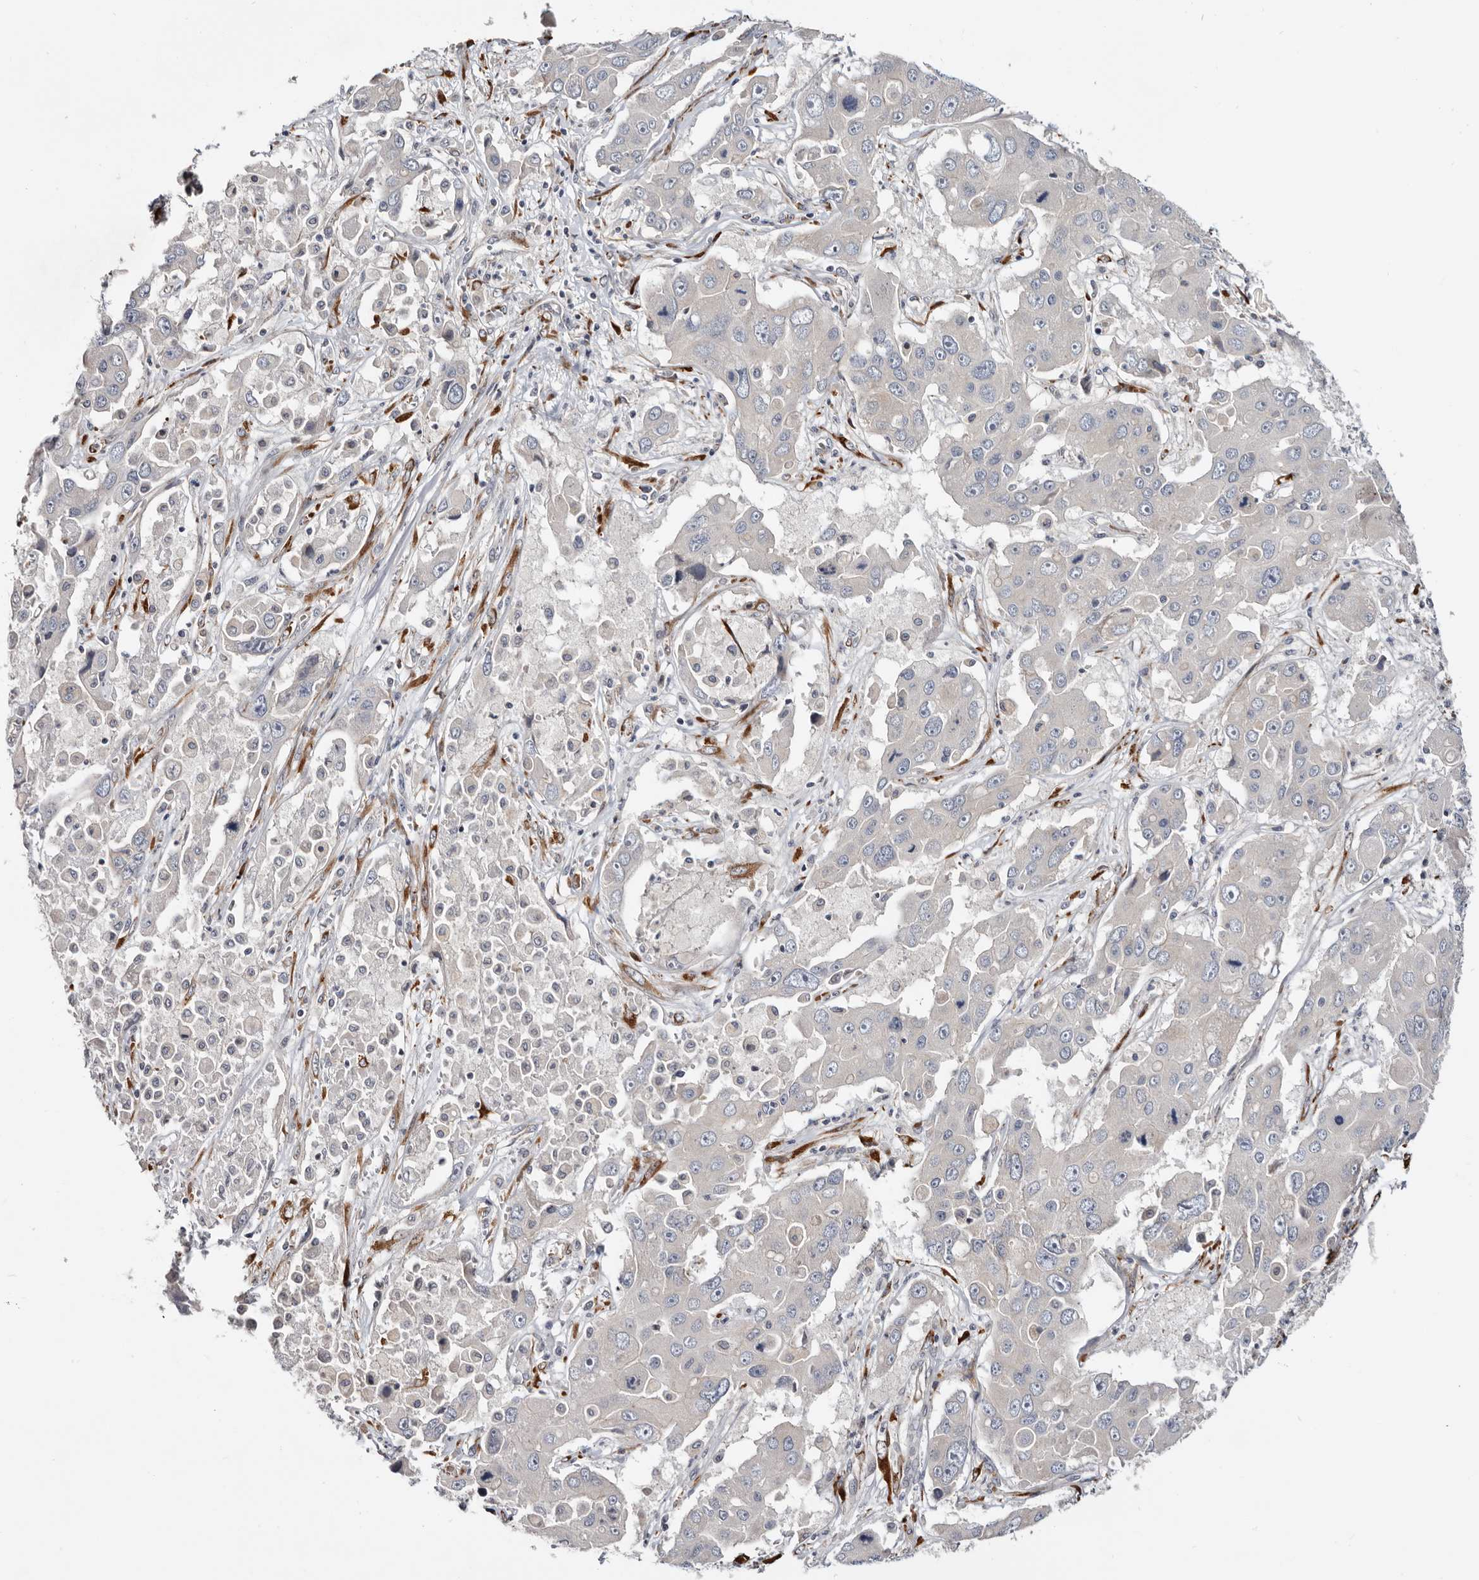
{"staining": {"intensity": "negative", "quantity": "none", "location": "none"}, "tissue": "liver cancer", "cell_type": "Tumor cells", "image_type": "cancer", "snomed": [{"axis": "morphology", "description": "Cholangiocarcinoma"}, {"axis": "topography", "description": "Liver"}], "caption": "This is an immunohistochemistry image of liver cancer (cholangiocarcinoma). There is no expression in tumor cells.", "gene": "USH1C", "patient": {"sex": "male", "age": 67}}